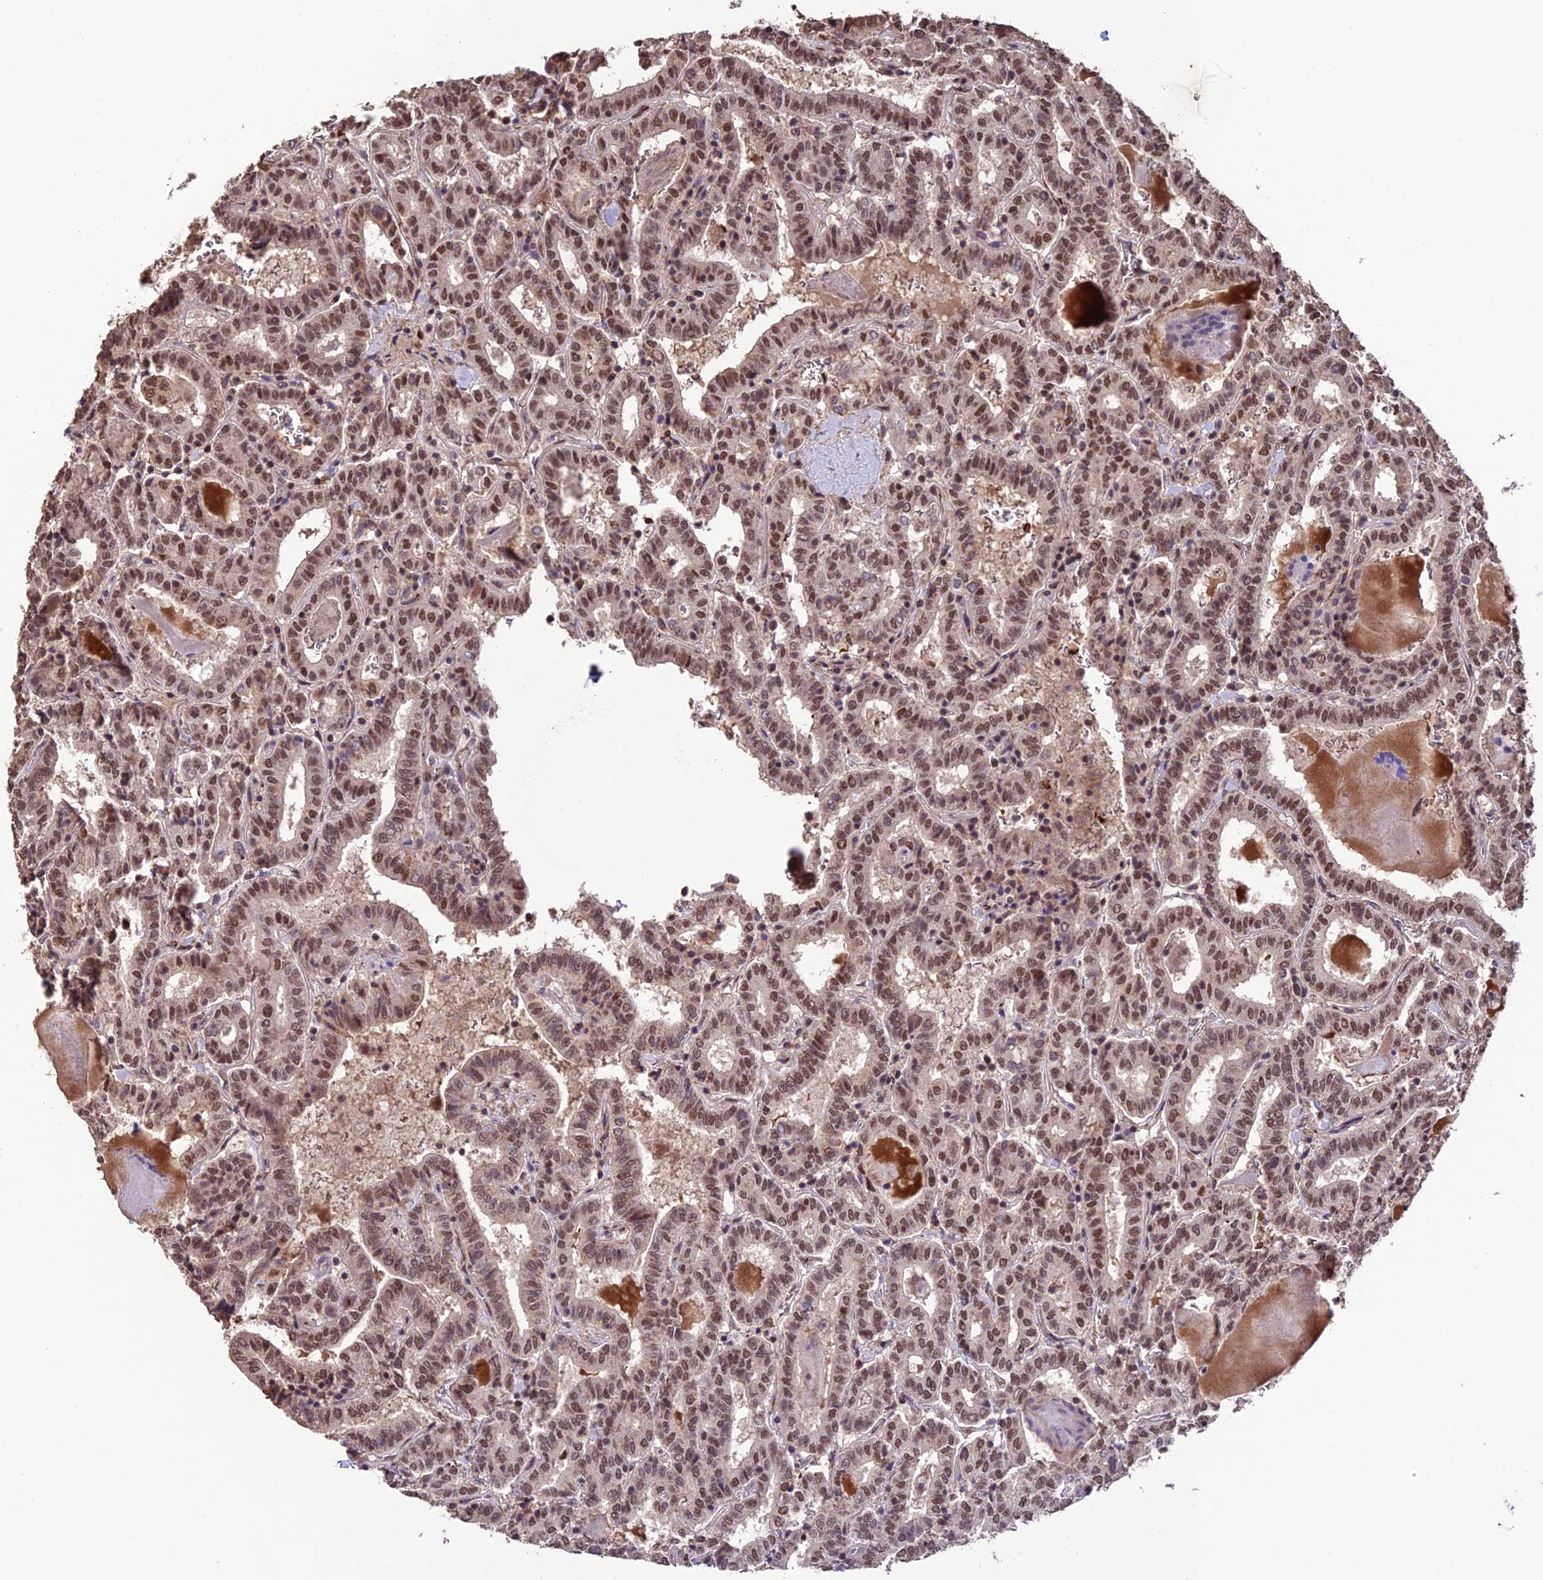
{"staining": {"intensity": "moderate", "quantity": ">75%", "location": "nuclear"}, "tissue": "thyroid cancer", "cell_type": "Tumor cells", "image_type": "cancer", "snomed": [{"axis": "morphology", "description": "Papillary adenocarcinoma, NOS"}, {"axis": "topography", "description": "Thyroid gland"}], "caption": "Immunohistochemical staining of human thyroid papillary adenocarcinoma demonstrates medium levels of moderate nuclear protein expression in about >75% of tumor cells.", "gene": "CABIN1", "patient": {"sex": "female", "age": 72}}